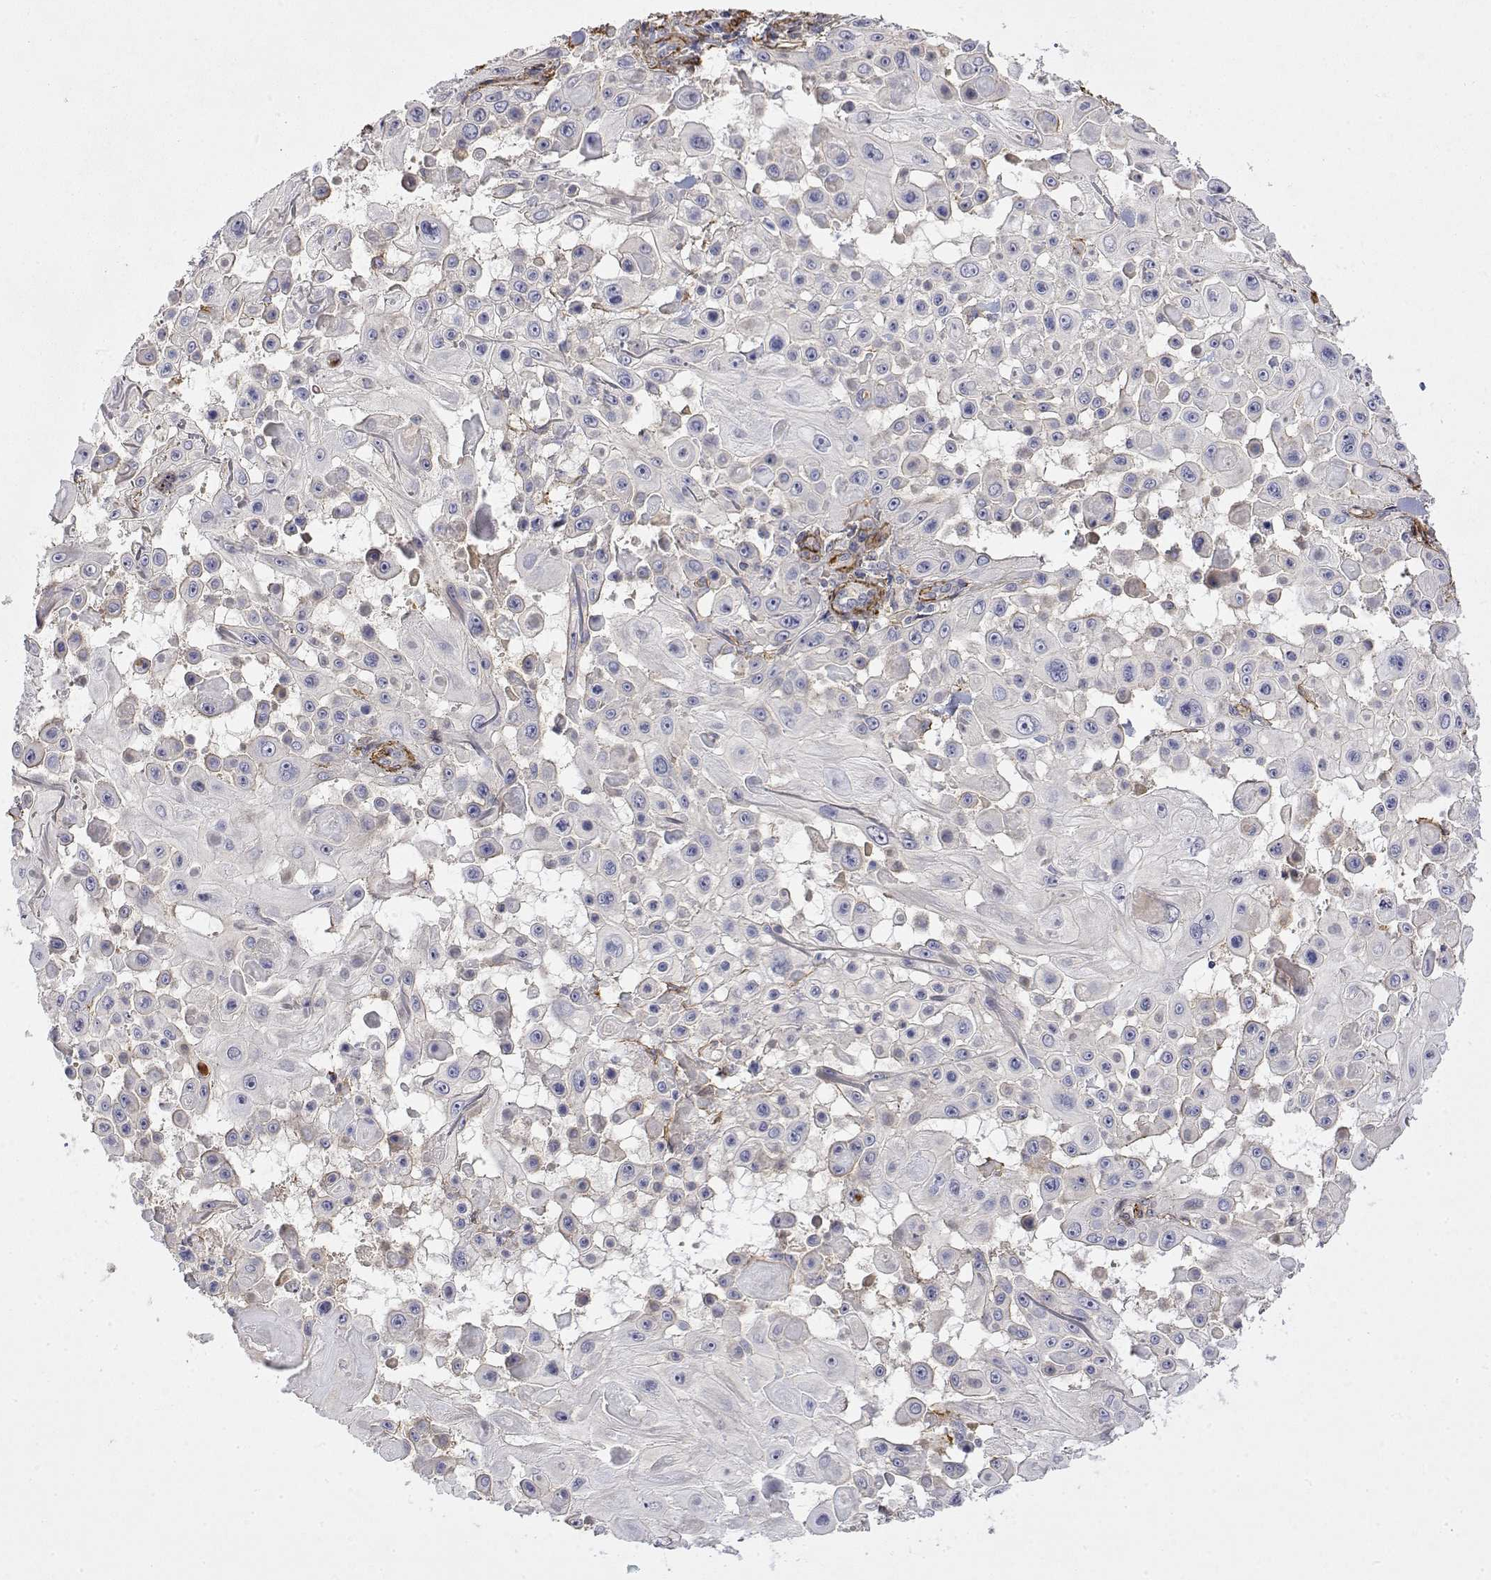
{"staining": {"intensity": "negative", "quantity": "none", "location": "none"}, "tissue": "skin cancer", "cell_type": "Tumor cells", "image_type": "cancer", "snomed": [{"axis": "morphology", "description": "Squamous cell carcinoma, NOS"}, {"axis": "topography", "description": "Skin"}], "caption": "This is an immunohistochemistry photomicrograph of human skin squamous cell carcinoma. There is no positivity in tumor cells.", "gene": "SOWAHD", "patient": {"sex": "male", "age": 91}}